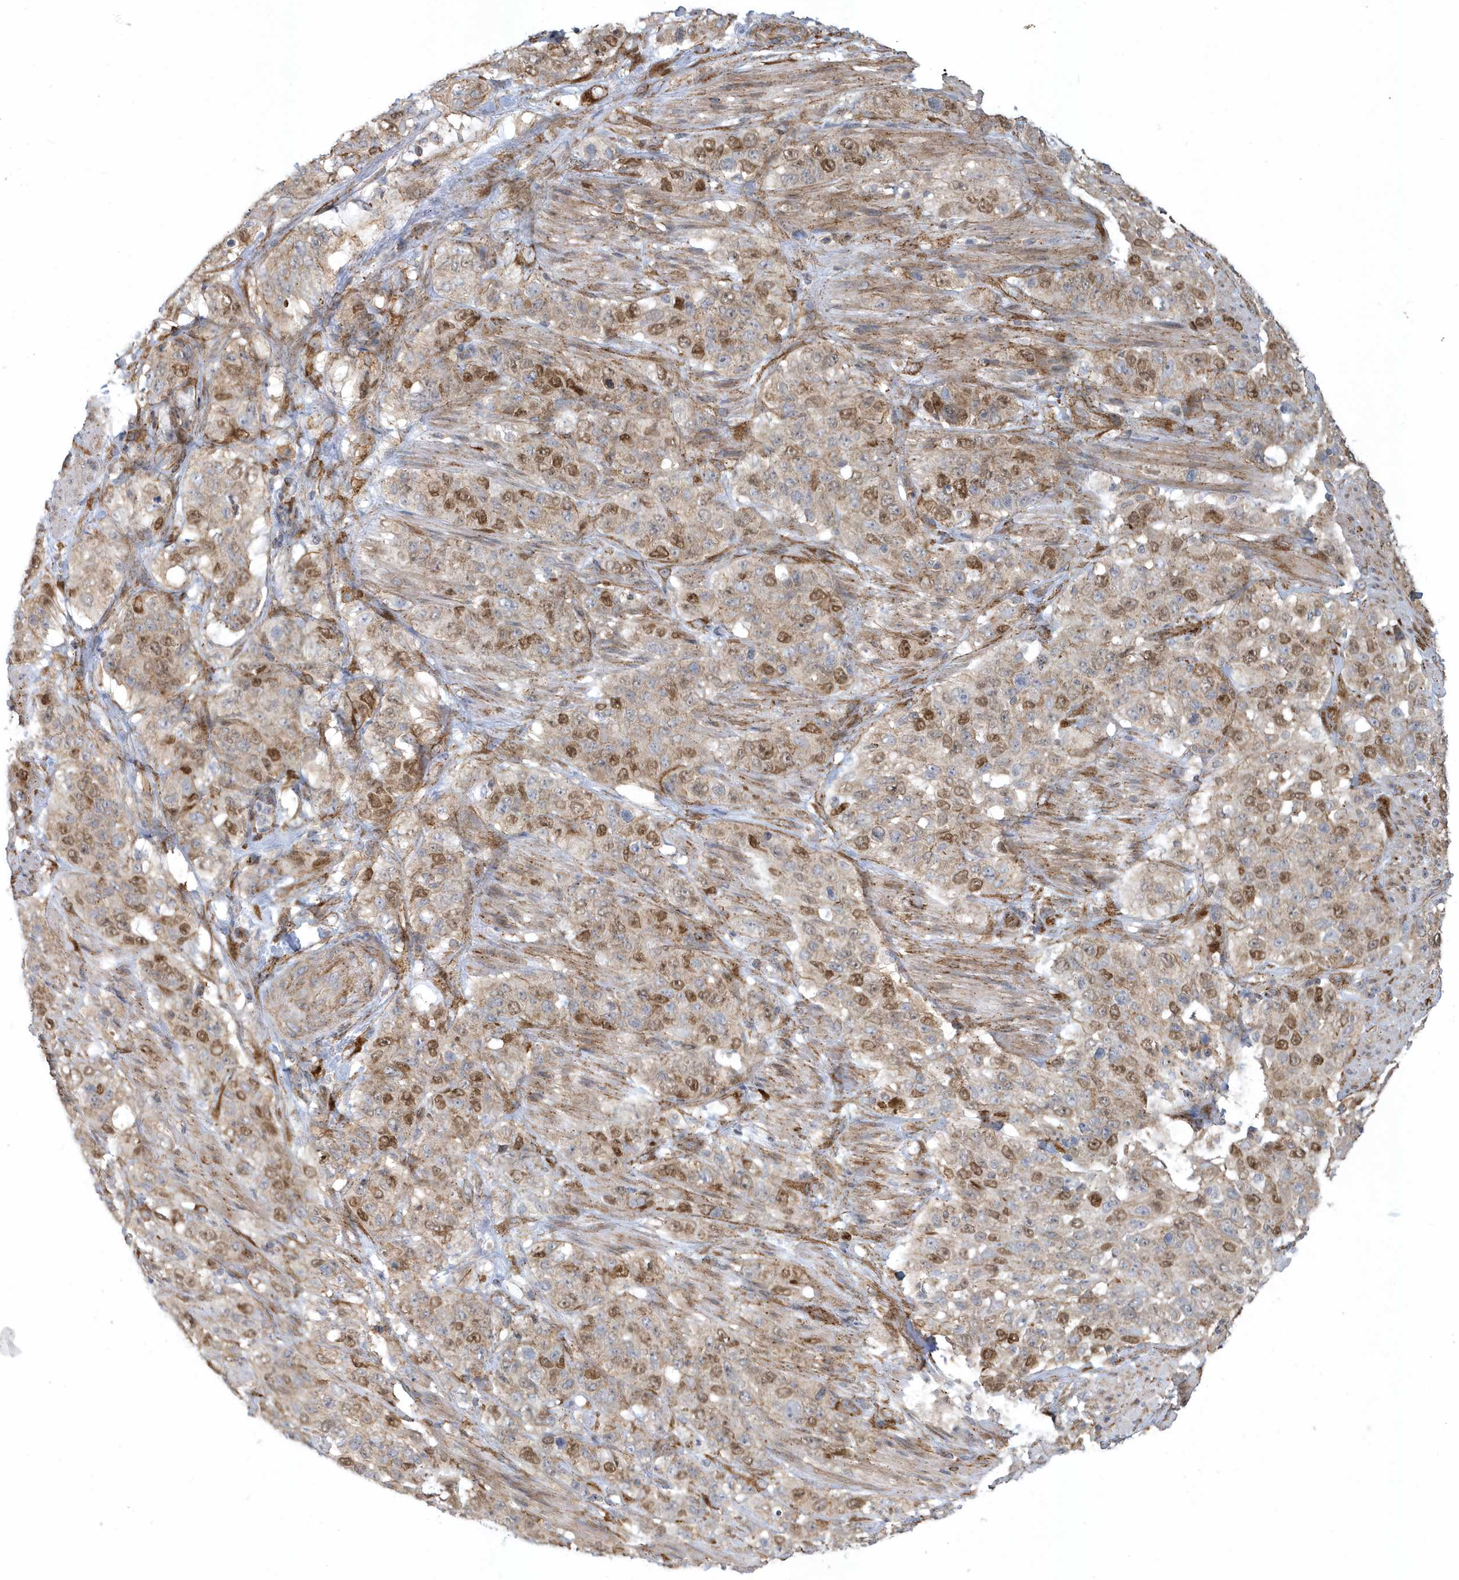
{"staining": {"intensity": "moderate", "quantity": "25%-75%", "location": "cytoplasmic/membranous,nuclear"}, "tissue": "stomach cancer", "cell_type": "Tumor cells", "image_type": "cancer", "snomed": [{"axis": "morphology", "description": "Adenocarcinoma, NOS"}, {"axis": "topography", "description": "Stomach"}], "caption": "A micrograph showing moderate cytoplasmic/membranous and nuclear positivity in about 25%-75% of tumor cells in stomach cancer, as visualized by brown immunohistochemical staining.", "gene": "HRH4", "patient": {"sex": "male", "age": 48}}